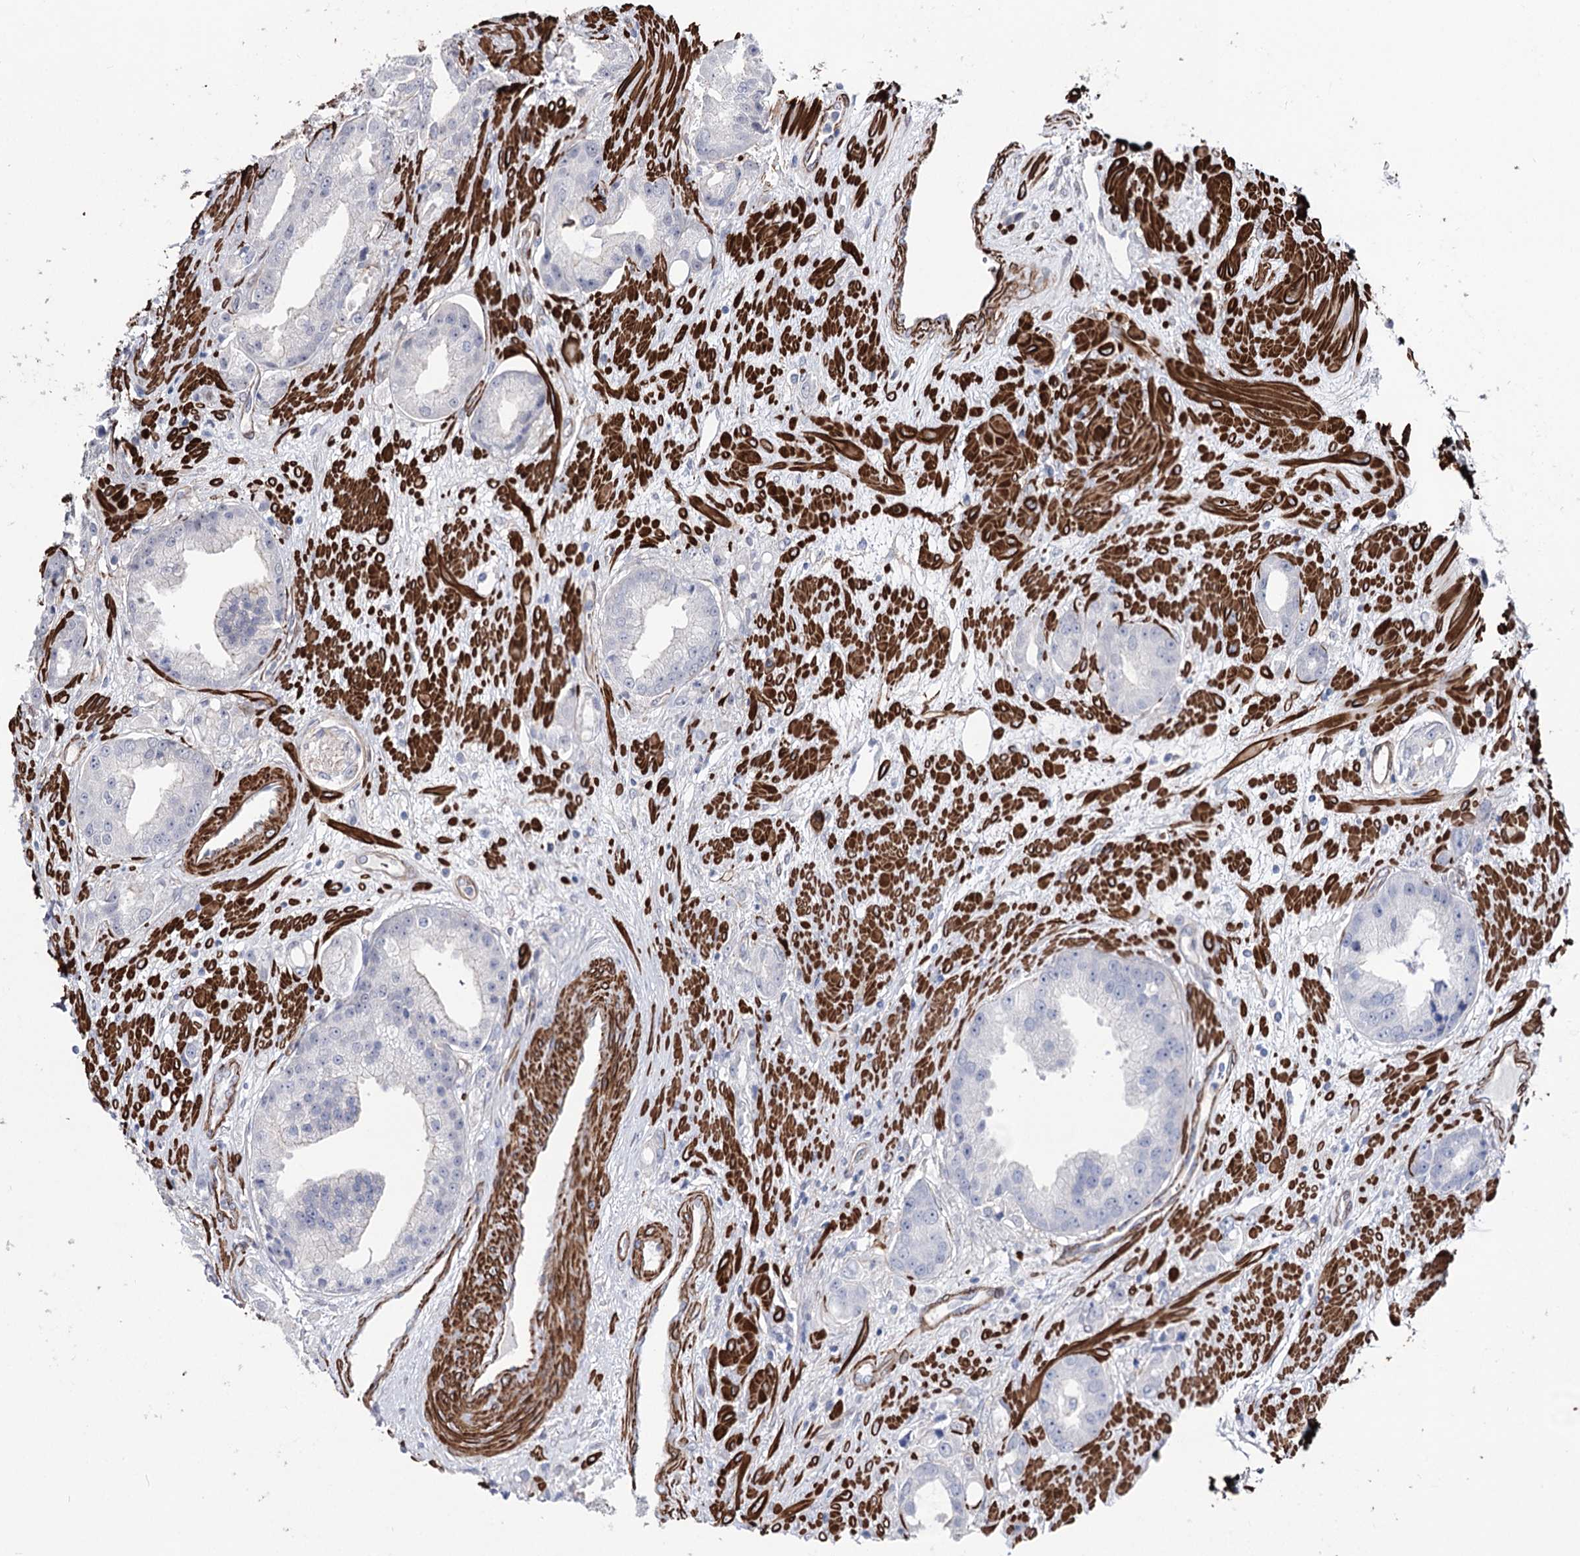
{"staining": {"intensity": "negative", "quantity": "none", "location": "none"}, "tissue": "prostate cancer", "cell_type": "Tumor cells", "image_type": "cancer", "snomed": [{"axis": "morphology", "description": "Adenocarcinoma, Low grade"}, {"axis": "topography", "description": "Prostate"}], "caption": "Prostate low-grade adenocarcinoma stained for a protein using immunohistochemistry (IHC) demonstrates no expression tumor cells.", "gene": "ARHGAP20", "patient": {"sex": "male", "age": 67}}